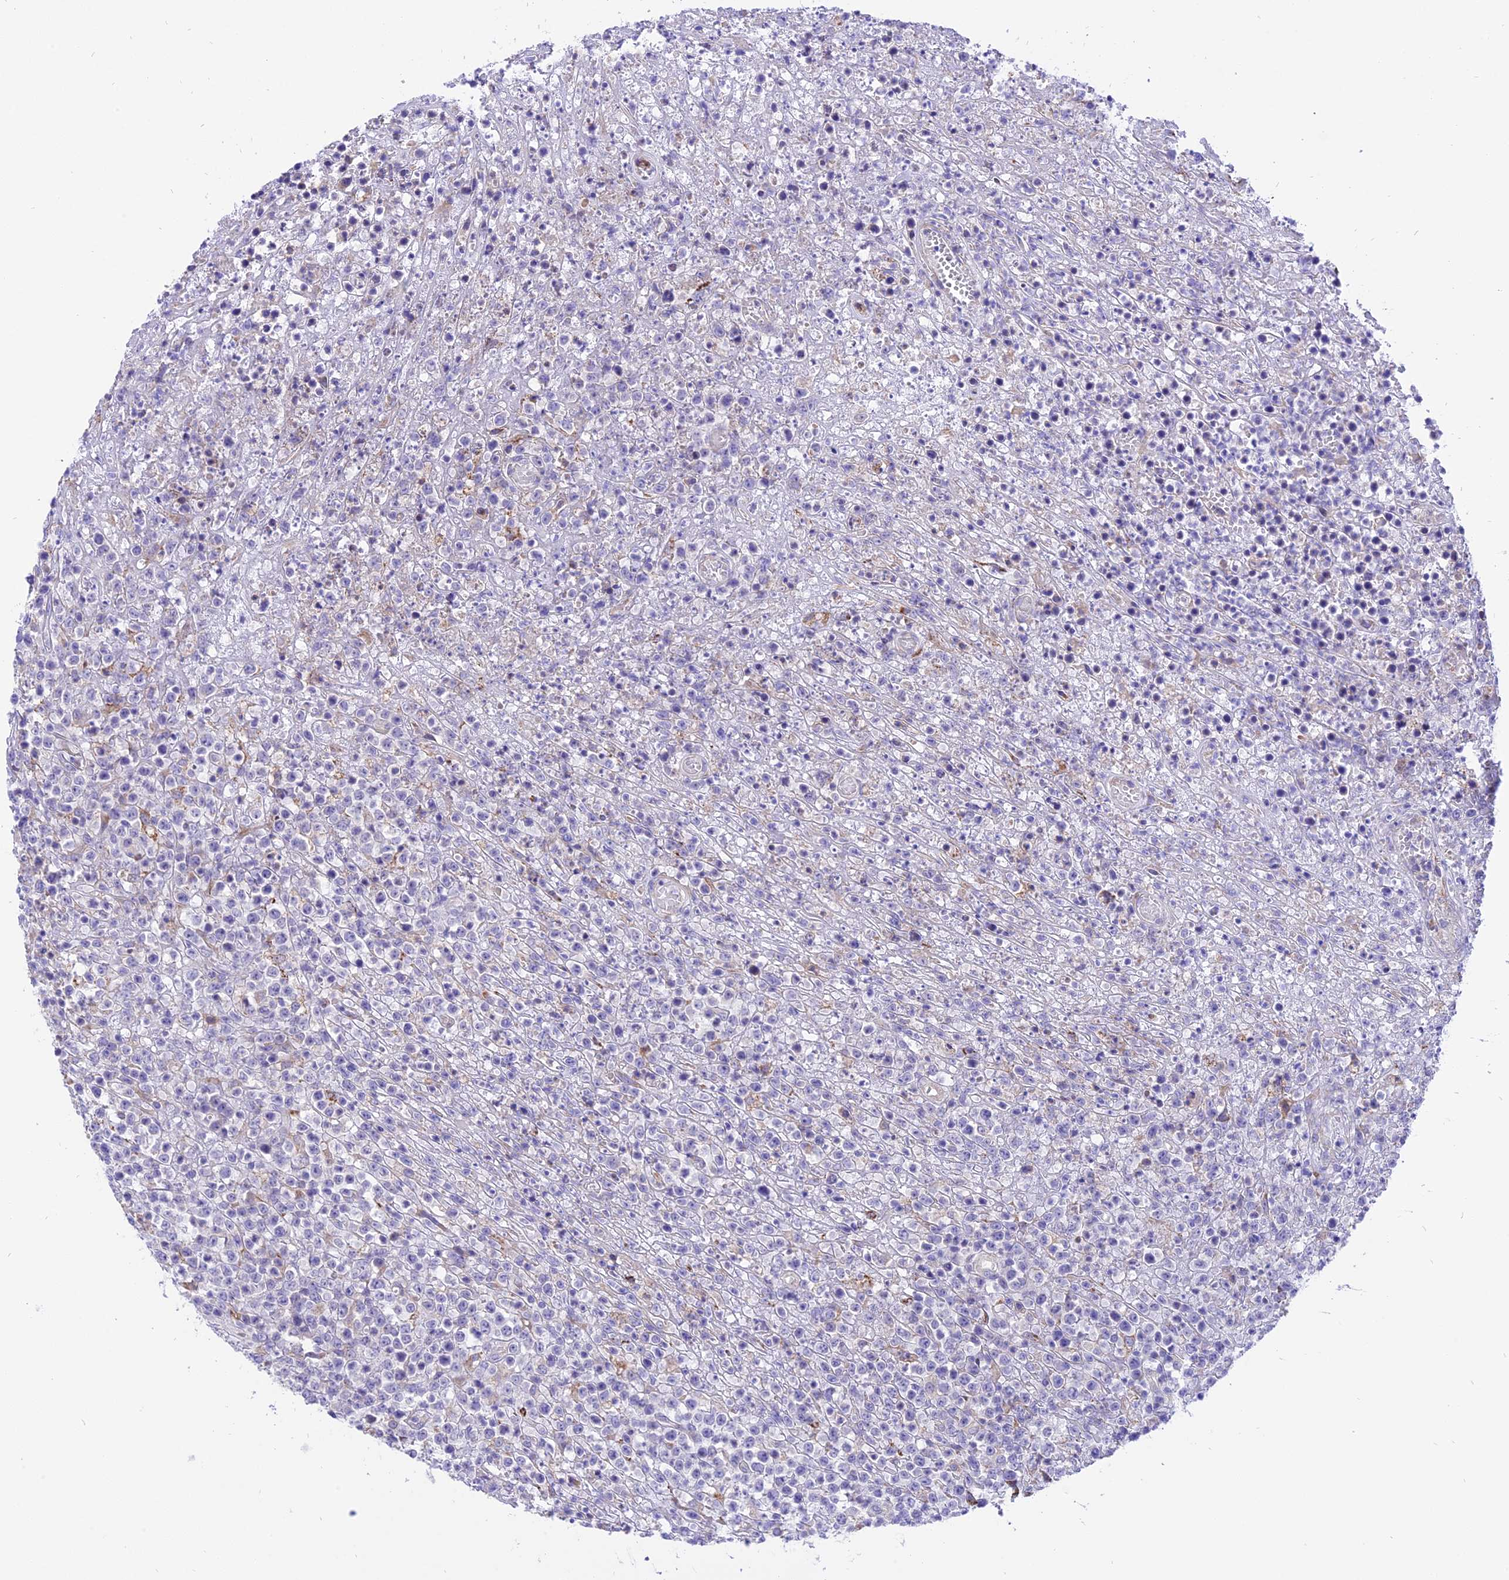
{"staining": {"intensity": "negative", "quantity": "none", "location": "none"}, "tissue": "lymphoma", "cell_type": "Tumor cells", "image_type": "cancer", "snomed": [{"axis": "morphology", "description": "Malignant lymphoma, non-Hodgkin's type, High grade"}, {"axis": "topography", "description": "Colon"}], "caption": "The image displays no significant staining in tumor cells of high-grade malignant lymphoma, non-Hodgkin's type.", "gene": "ARMCX6", "patient": {"sex": "female", "age": 53}}